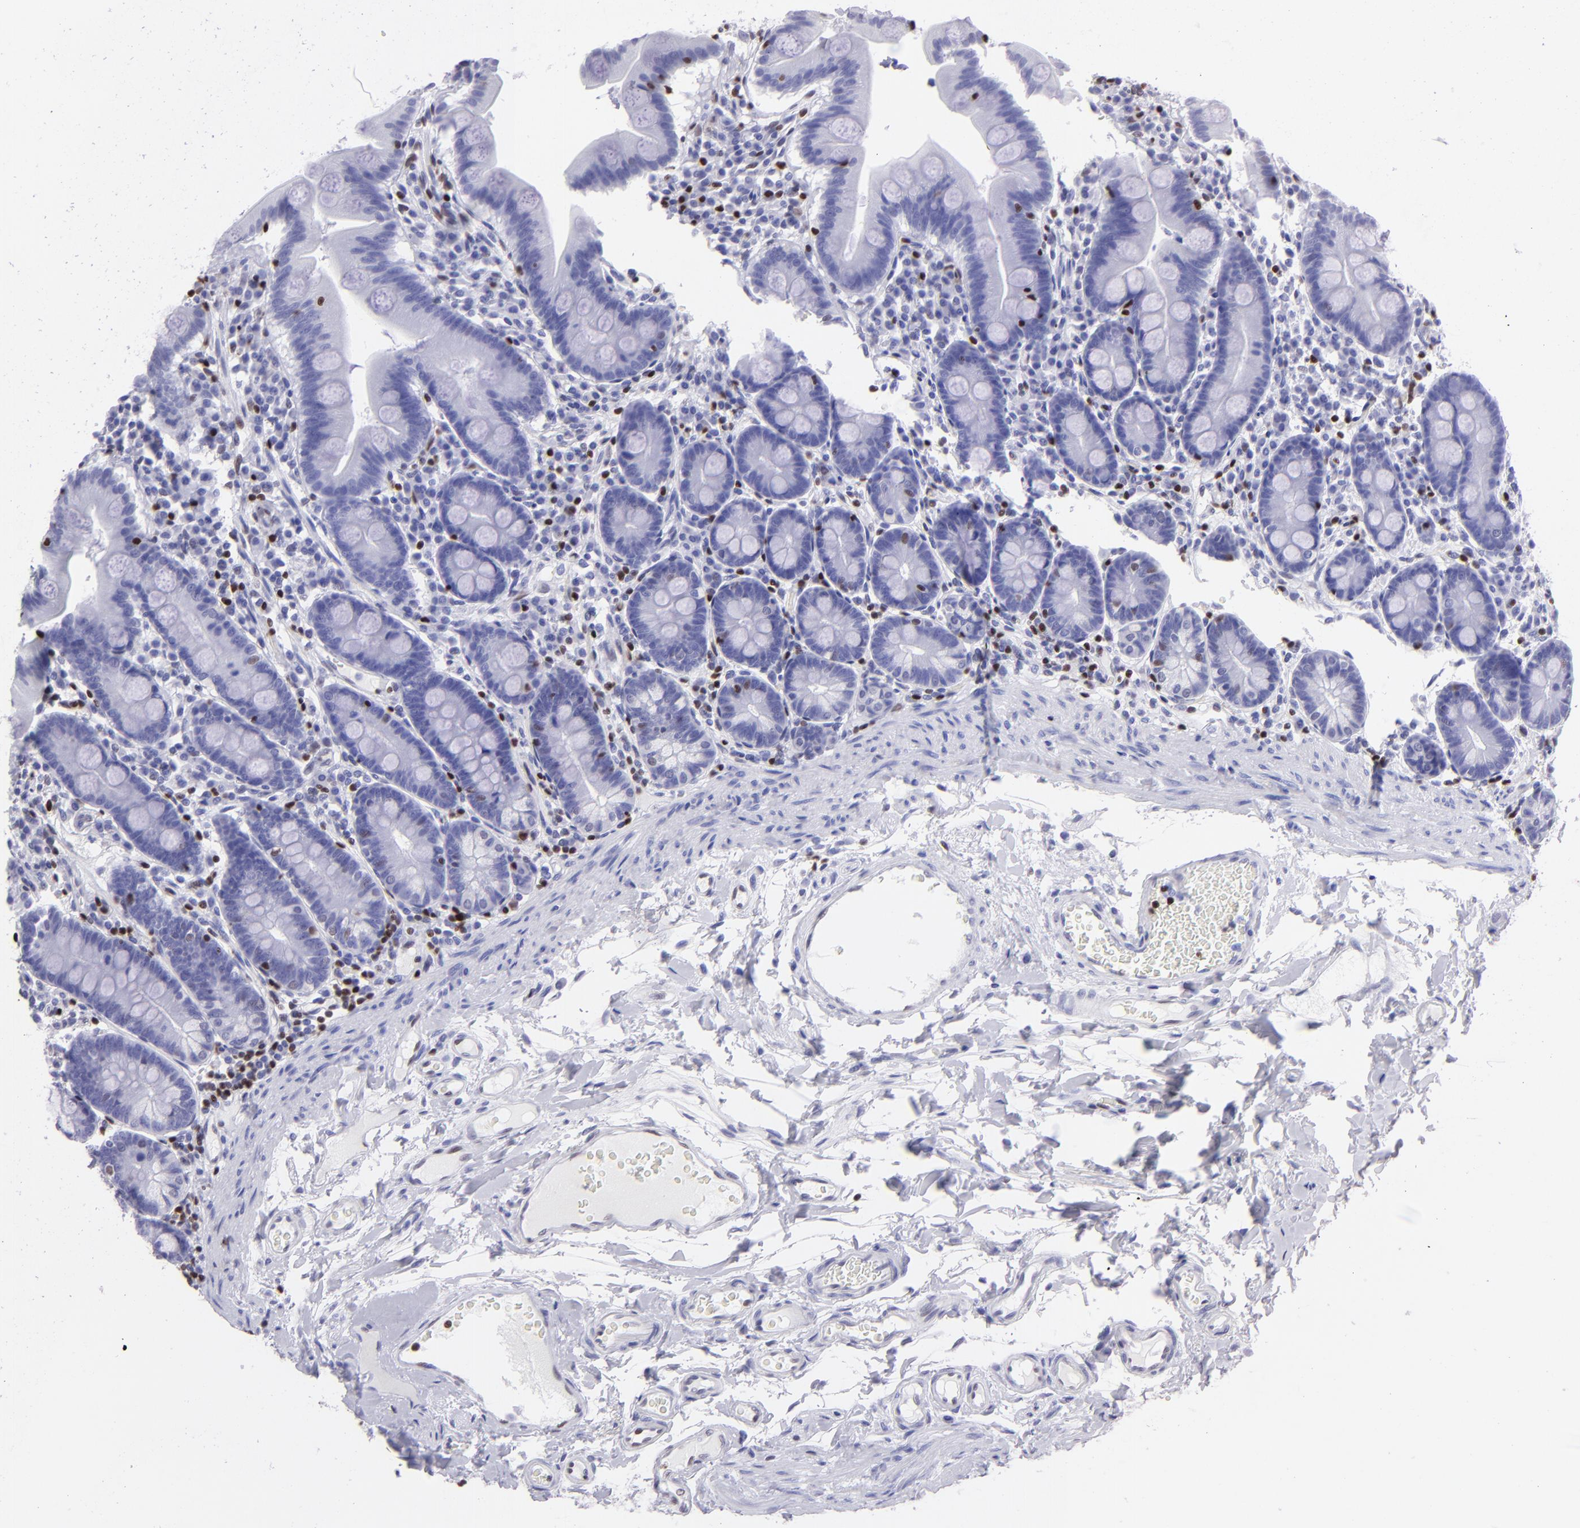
{"staining": {"intensity": "negative", "quantity": "none", "location": "none"}, "tissue": "duodenum", "cell_type": "Glandular cells", "image_type": "normal", "snomed": [{"axis": "morphology", "description": "Normal tissue, NOS"}, {"axis": "topography", "description": "Duodenum"}], "caption": "A high-resolution micrograph shows IHC staining of benign duodenum, which demonstrates no significant staining in glandular cells.", "gene": "ETS1", "patient": {"sex": "male", "age": 50}}